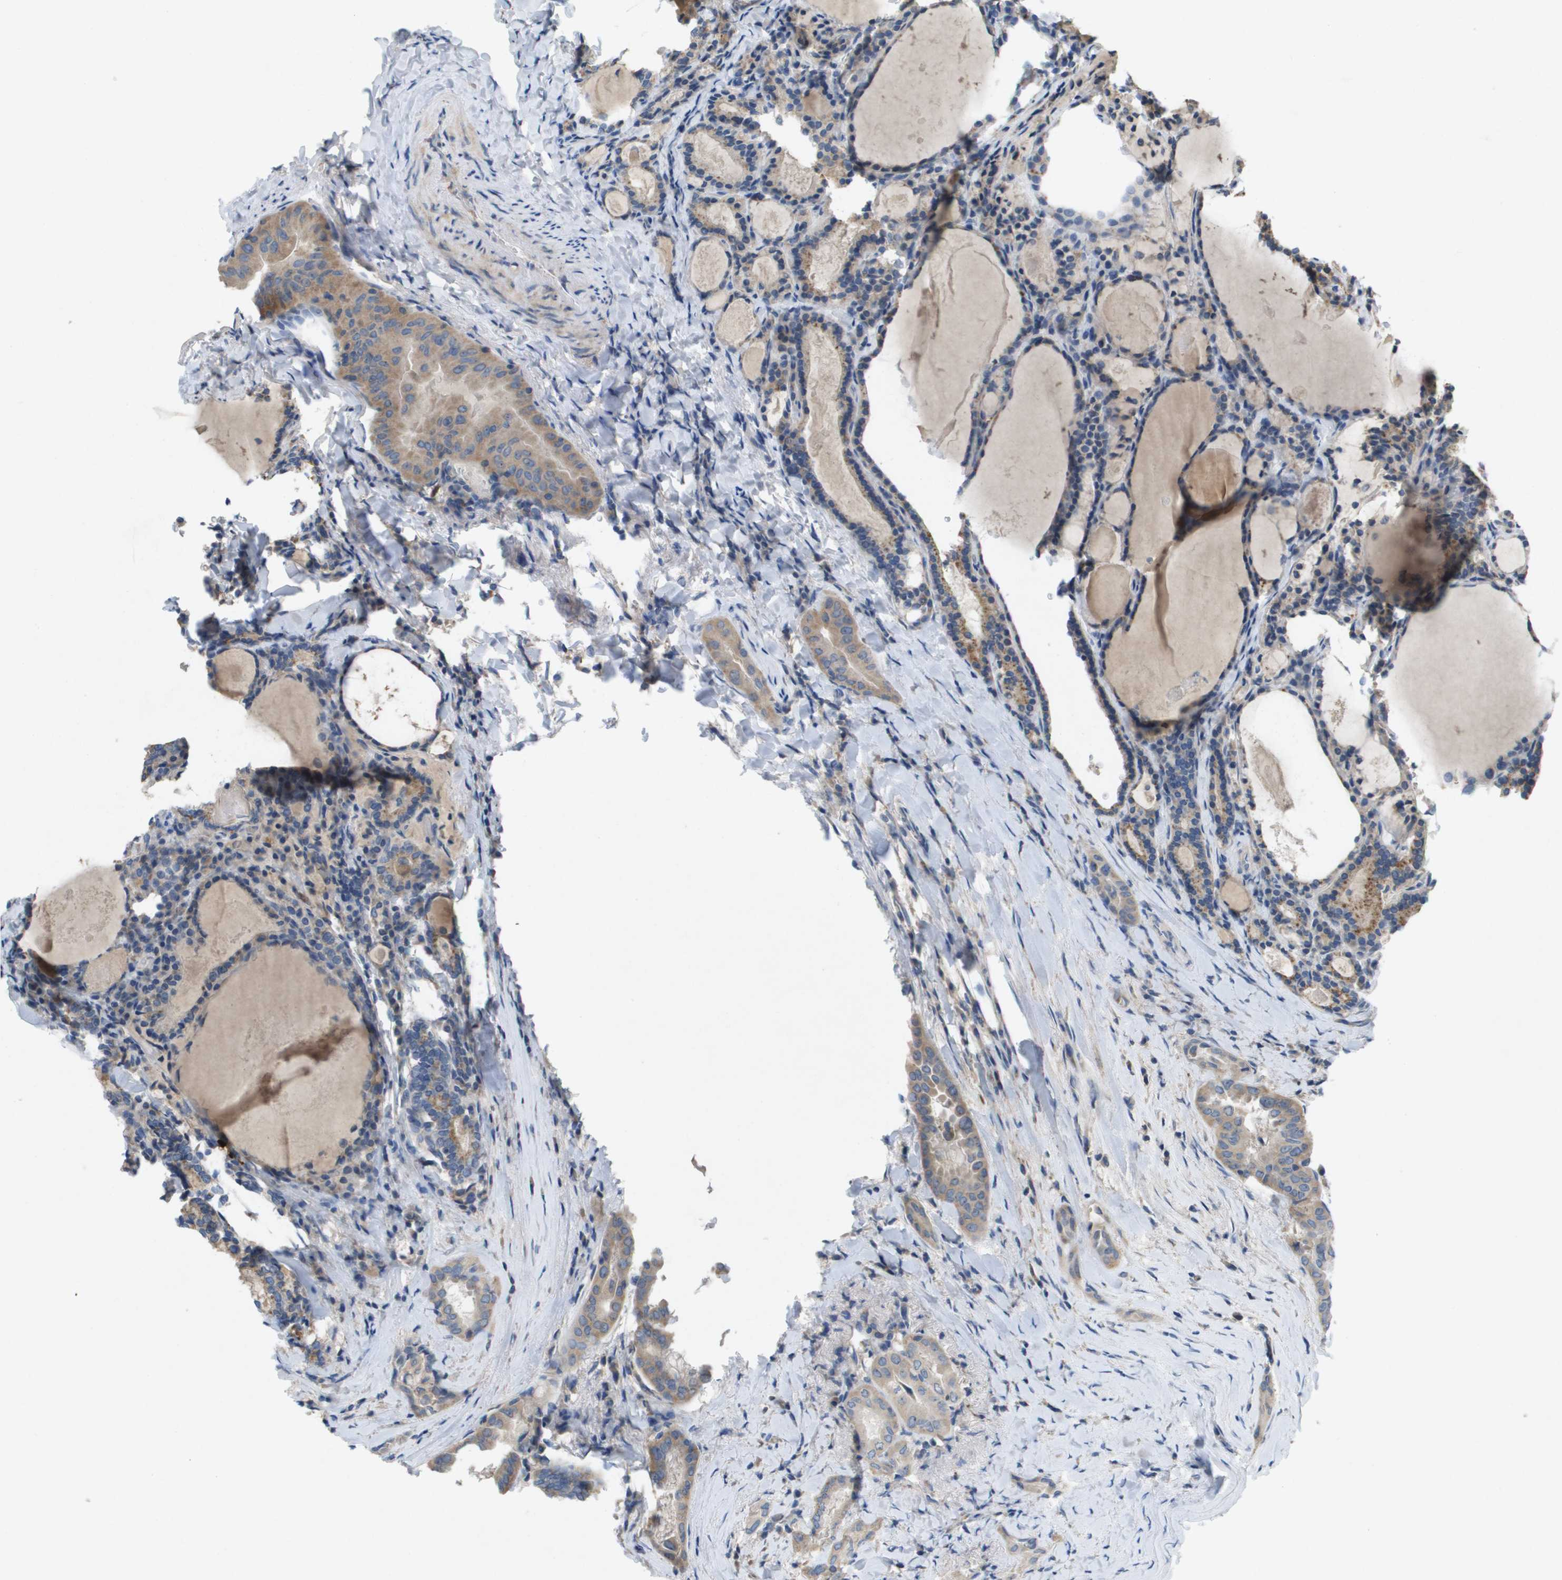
{"staining": {"intensity": "moderate", "quantity": "25%-75%", "location": "cytoplasmic/membranous"}, "tissue": "thyroid cancer", "cell_type": "Tumor cells", "image_type": "cancer", "snomed": [{"axis": "morphology", "description": "Papillary adenocarcinoma, NOS"}, {"axis": "topography", "description": "Thyroid gland"}], "caption": "Protein staining of thyroid cancer (papillary adenocarcinoma) tissue demonstrates moderate cytoplasmic/membranous positivity in approximately 25%-75% of tumor cells.", "gene": "B3GNT5", "patient": {"sex": "female", "age": 42}}